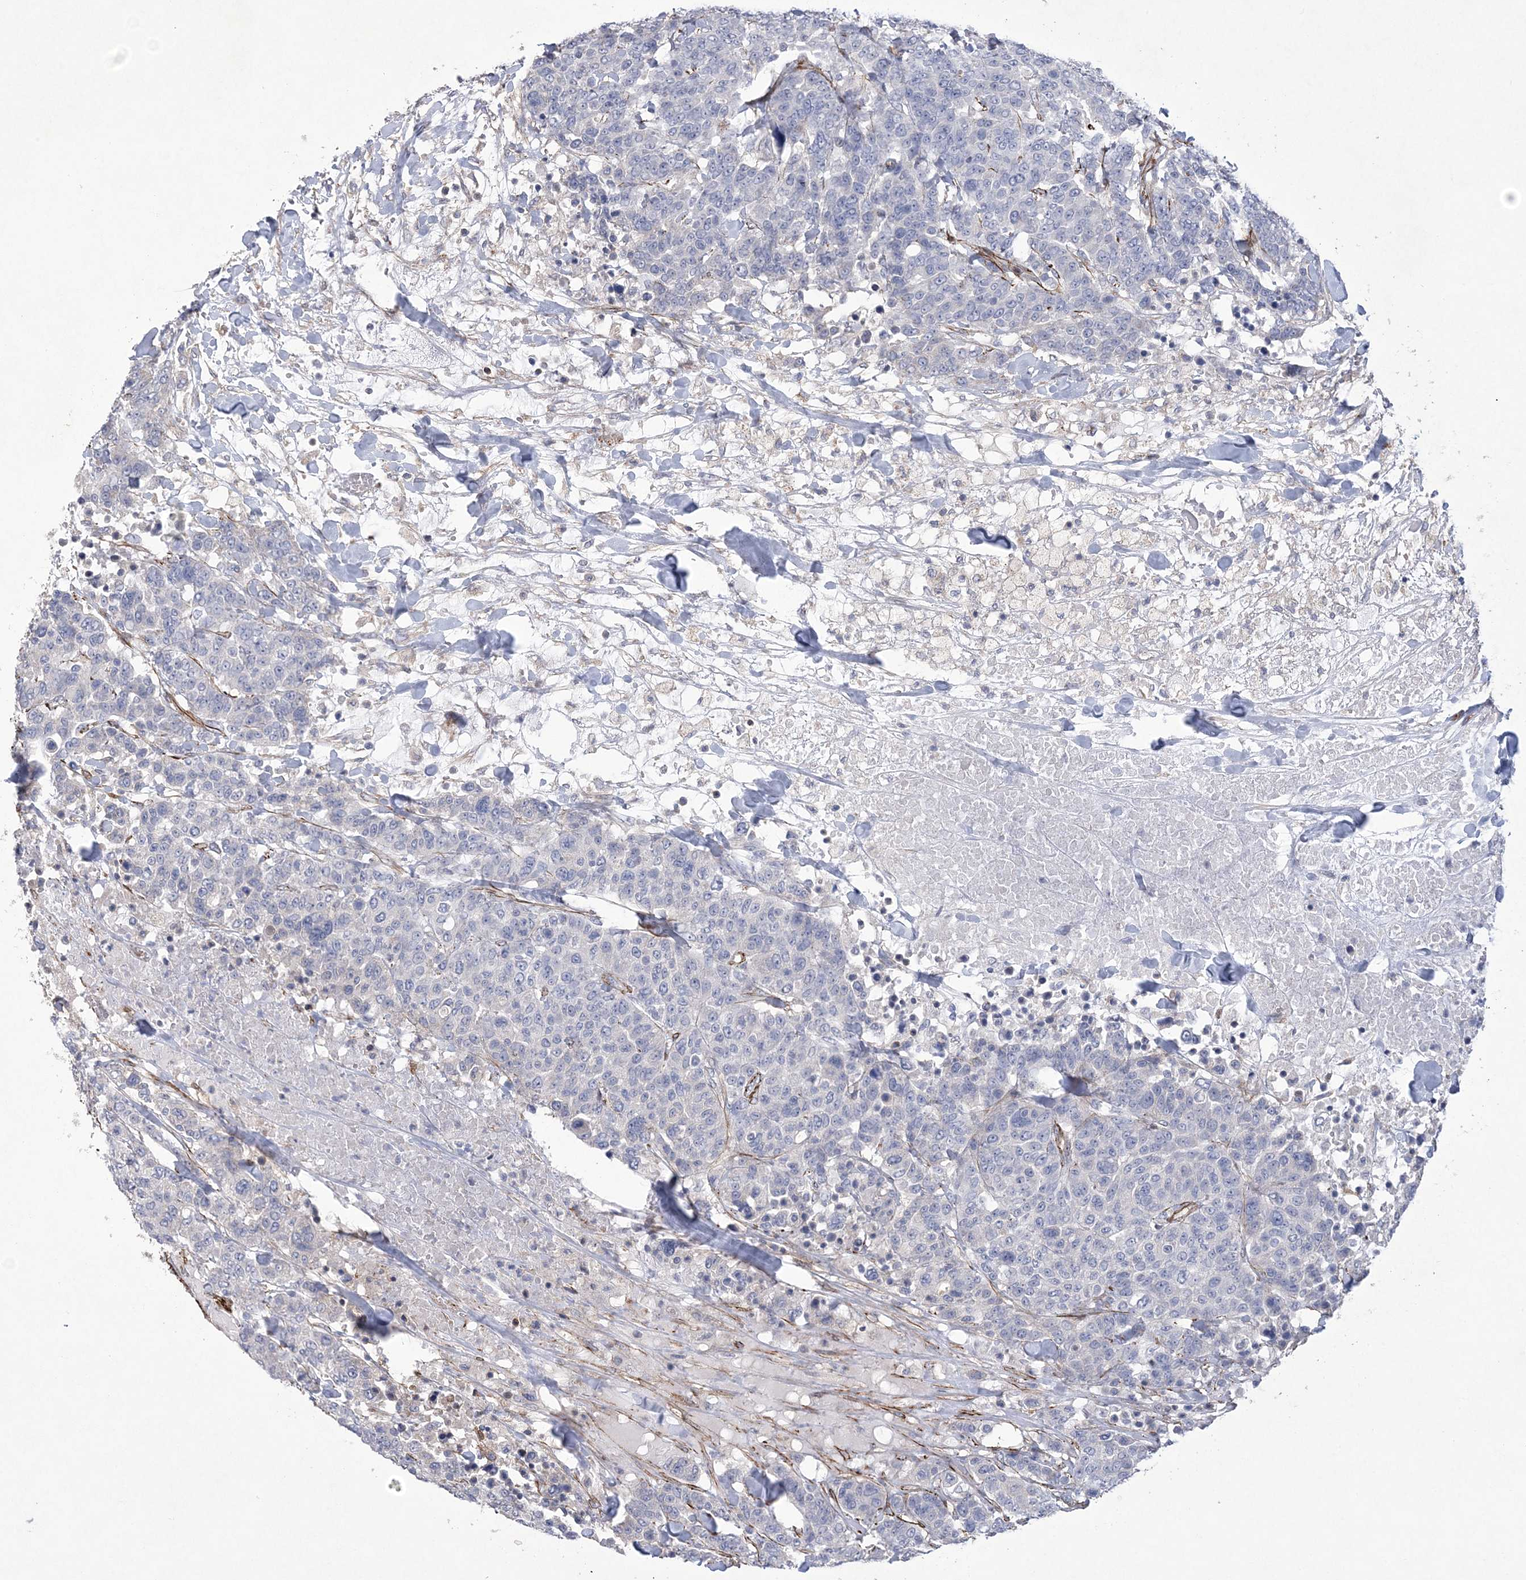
{"staining": {"intensity": "negative", "quantity": "none", "location": "none"}, "tissue": "breast cancer", "cell_type": "Tumor cells", "image_type": "cancer", "snomed": [{"axis": "morphology", "description": "Duct carcinoma"}, {"axis": "topography", "description": "Breast"}], "caption": "A micrograph of breast intraductal carcinoma stained for a protein displays no brown staining in tumor cells.", "gene": "ARSJ", "patient": {"sex": "female", "age": 37}}